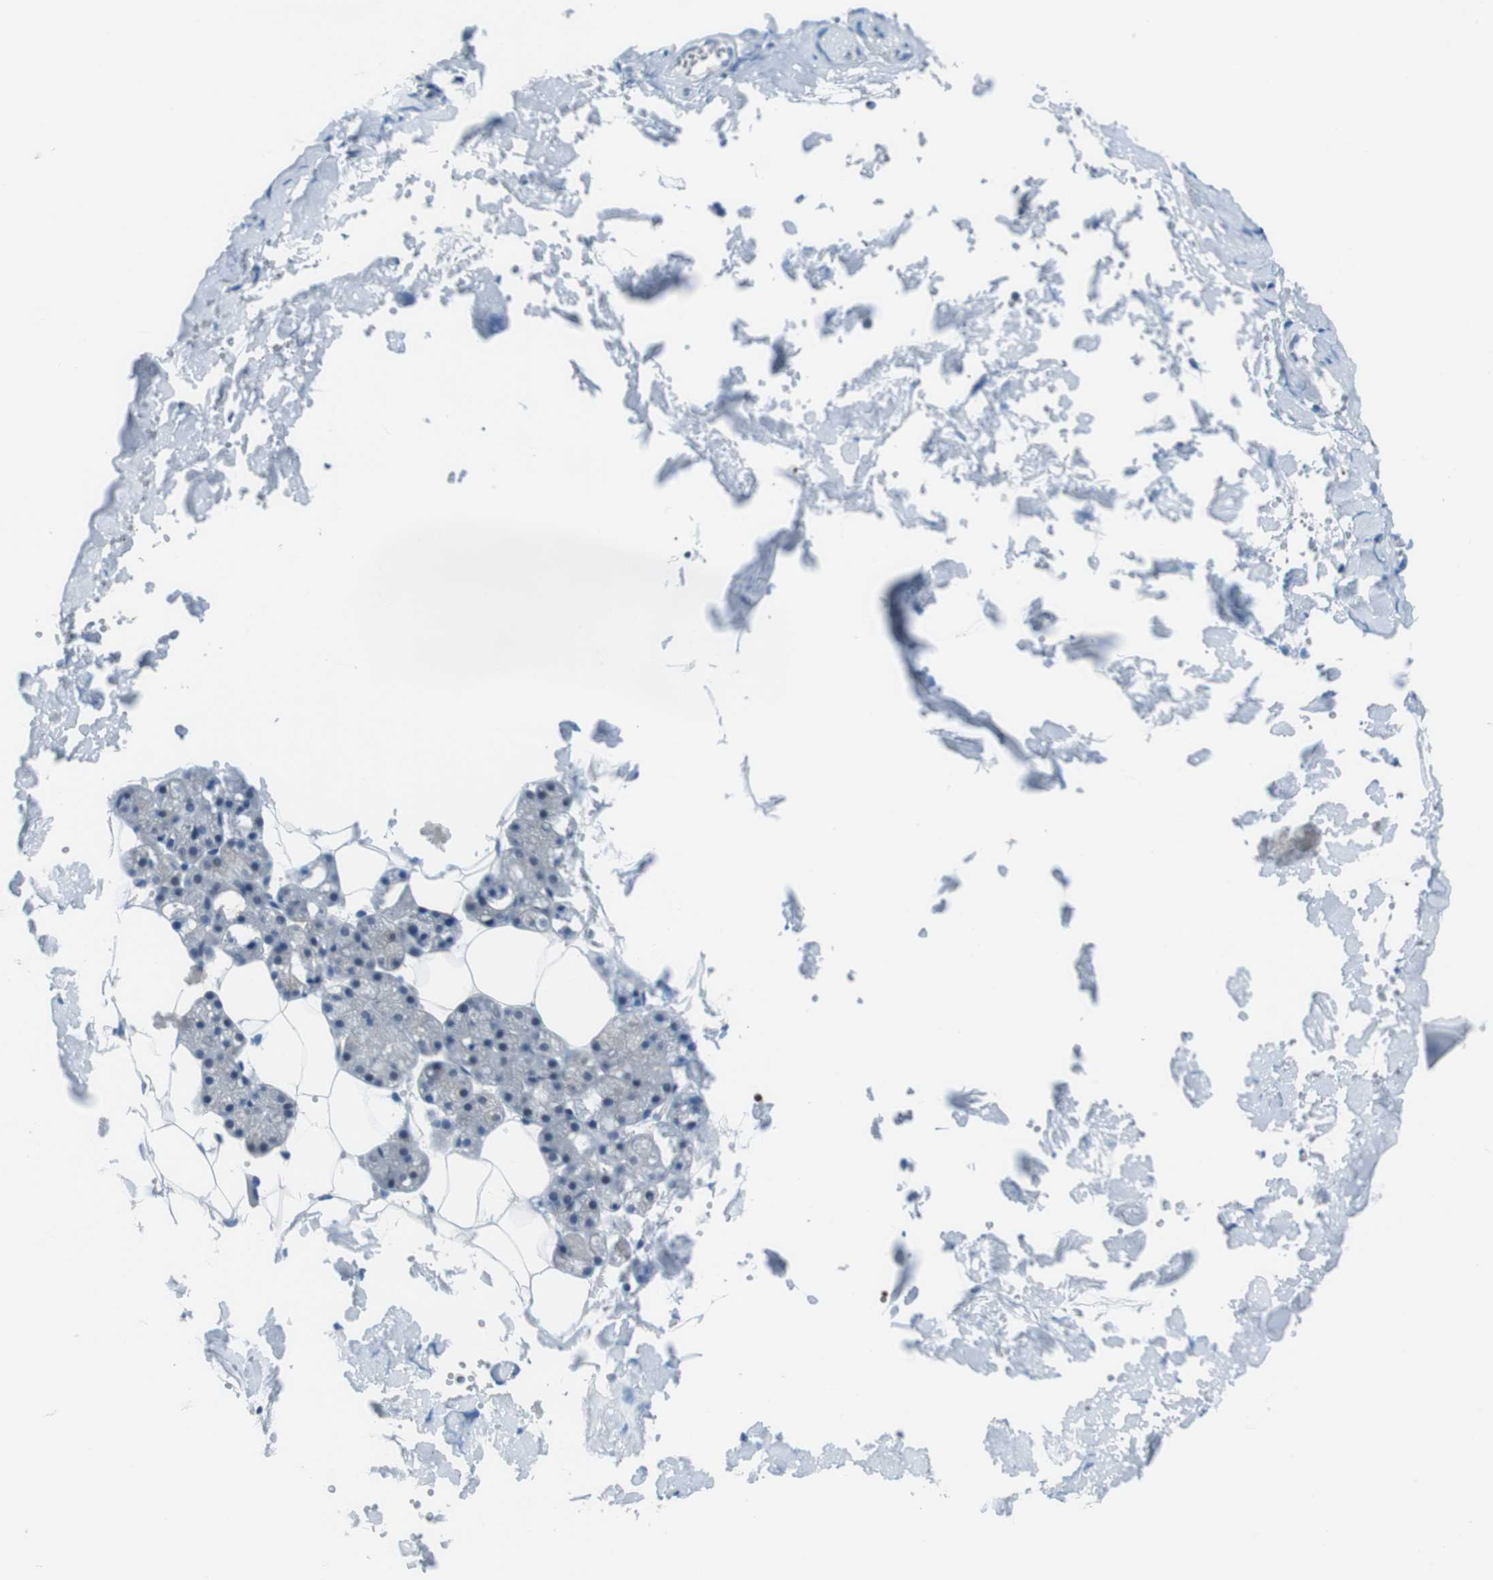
{"staining": {"intensity": "moderate", "quantity": "<25%", "location": "cytoplasmic/membranous,nuclear"}, "tissue": "salivary gland", "cell_type": "Glandular cells", "image_type": "normal", "snomed": [{"axis": "morphology", "description": "Normal tissue, NOS"}, {"axis": "topography", "description": "Salivary gland"}], "caption": "Immunohistochemistry (IHC) photomicrograph of unremarkable salivary gland: salivary gland stained using immunohistochemistry reveals low levels of moderate protein expression localized specifically in the cytoplasmic/membranous,nuclear of glandular cells, appearing as a cytoplasmic/membranous,nuclear brown color.", "gene": "NANOS2", "patient": {"sex": "male", "age": 62}}